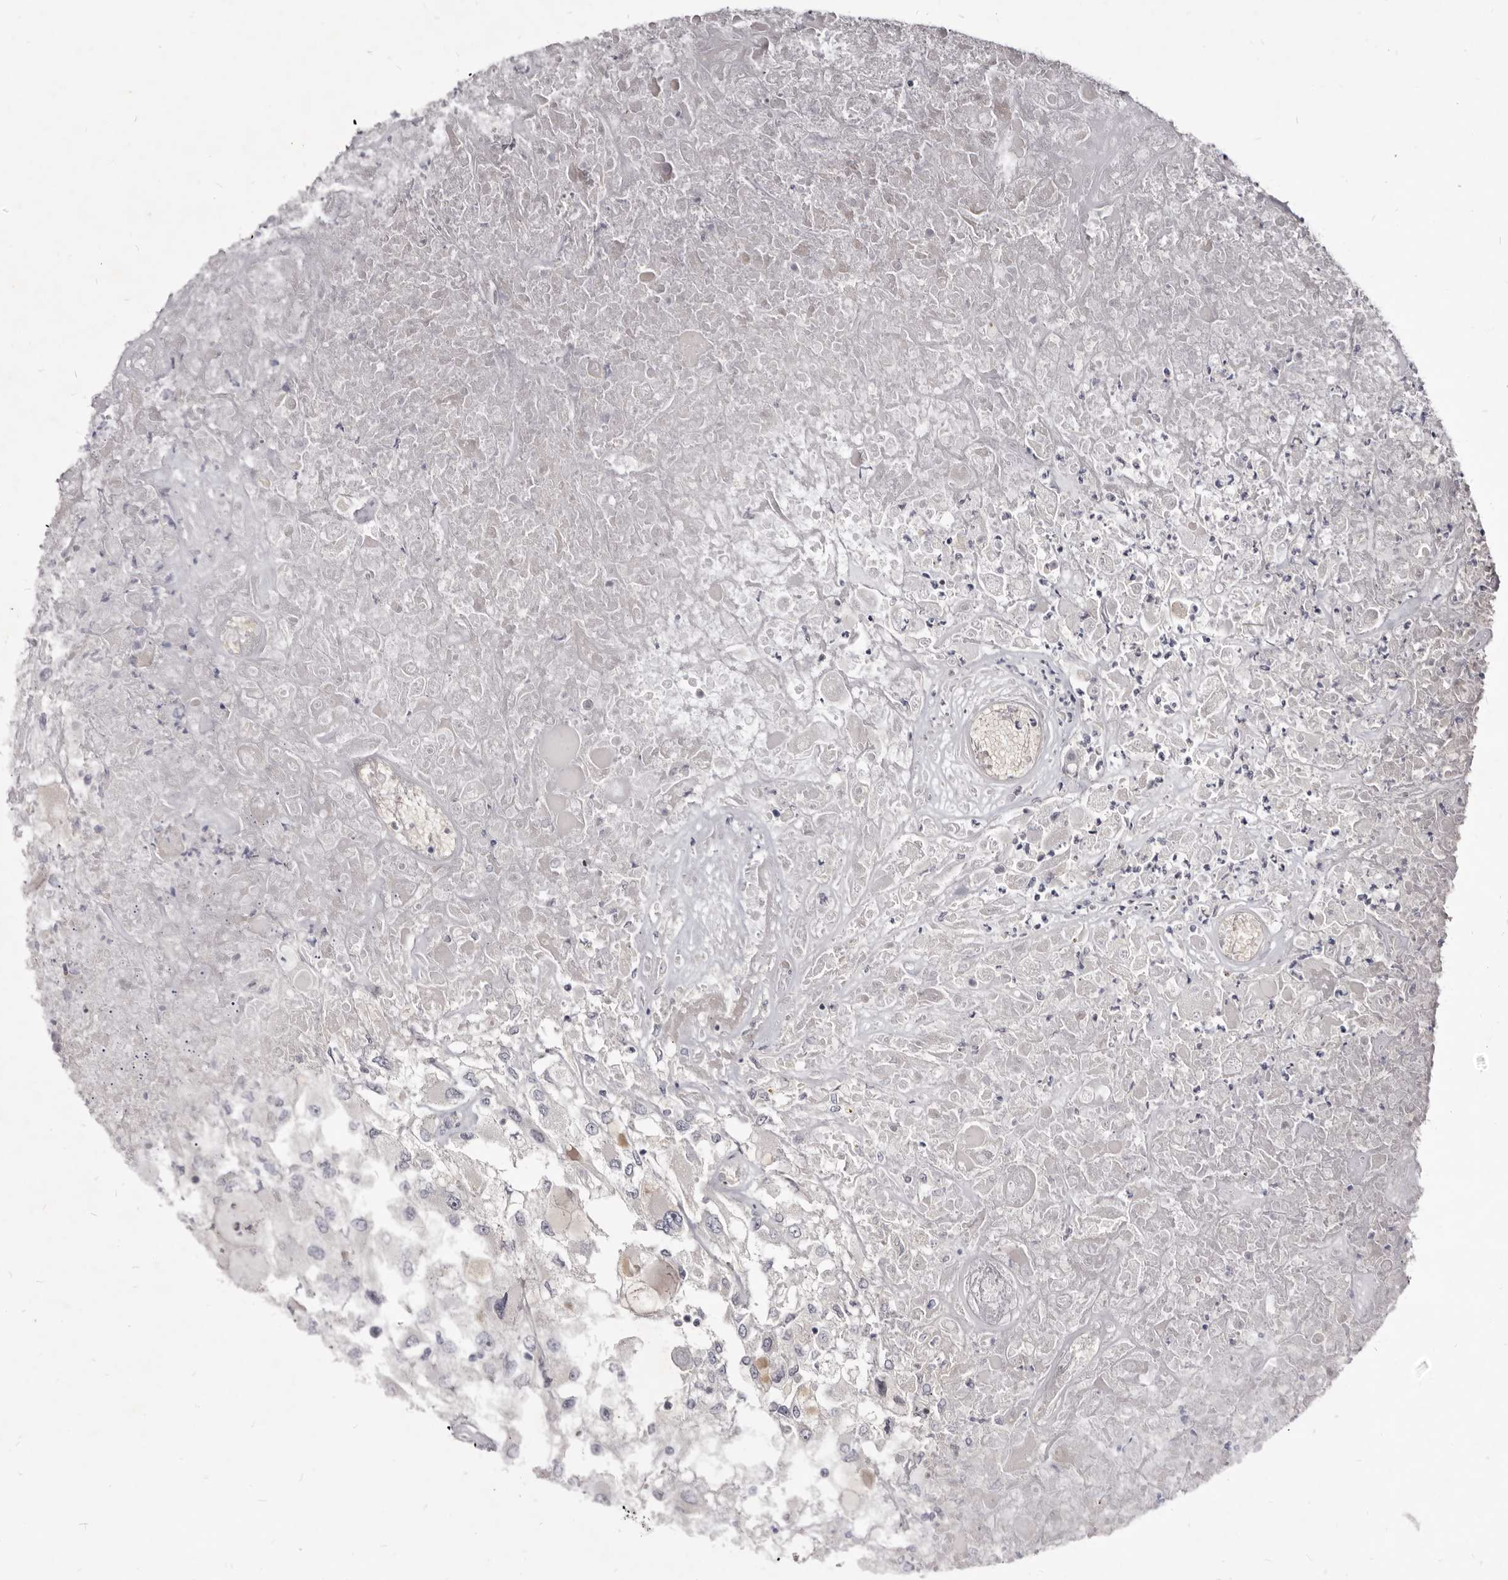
{"staining": {"intensity": "negative", "quantity": "none", "location": "none"}, "tissue": "renal cancer", "cell_type": "Tumor cells", "image_type": "cancer", "snomed": [{"axis": "morphology", "description": "Adenocarcinoma, NOS"}, {"axis": "topography", "description": "Kidney"}], "caption": "This photomicrograph is of adenocarcinoma (renal) stained with immunohistochemistry to label a protein in brown with the nuclei are counter-stained blue. There is no staining in tumor cells.", "gene": "KIF2B", "patient": {"sex": "female", "age": 52}}